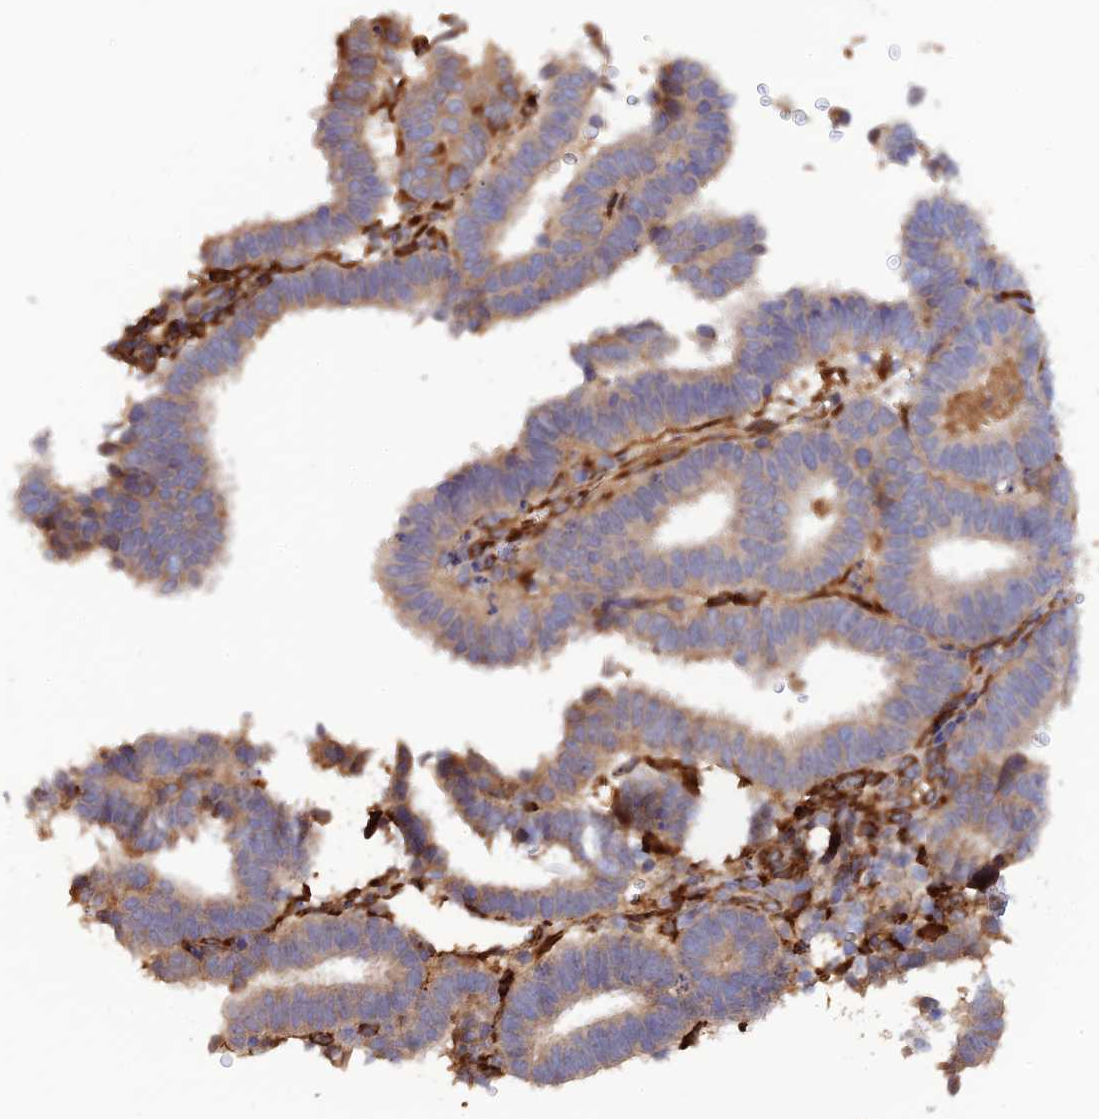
{"staining": {"intensity": "weak", "quantity": ">75%", "location": "cytoplasmic/membranous"}, "tissue": "endometrial cancer", "cell_type": "Tumor cells", "image_type": "cancer", "snomed": [{"axis": "morphology", "description": "Adenocarcinoma, NOS"}, {"axis": "topography", "description": "Endometrium"}], "caption": "Immunohistochemical staining of endometrial adenocarcinoma displays low levels of weak cytoplasmic/membranous protein staining in about >75% of tumor cells.", "gene": "P3H3", "patient": {"sex": "female", "age": 70}}